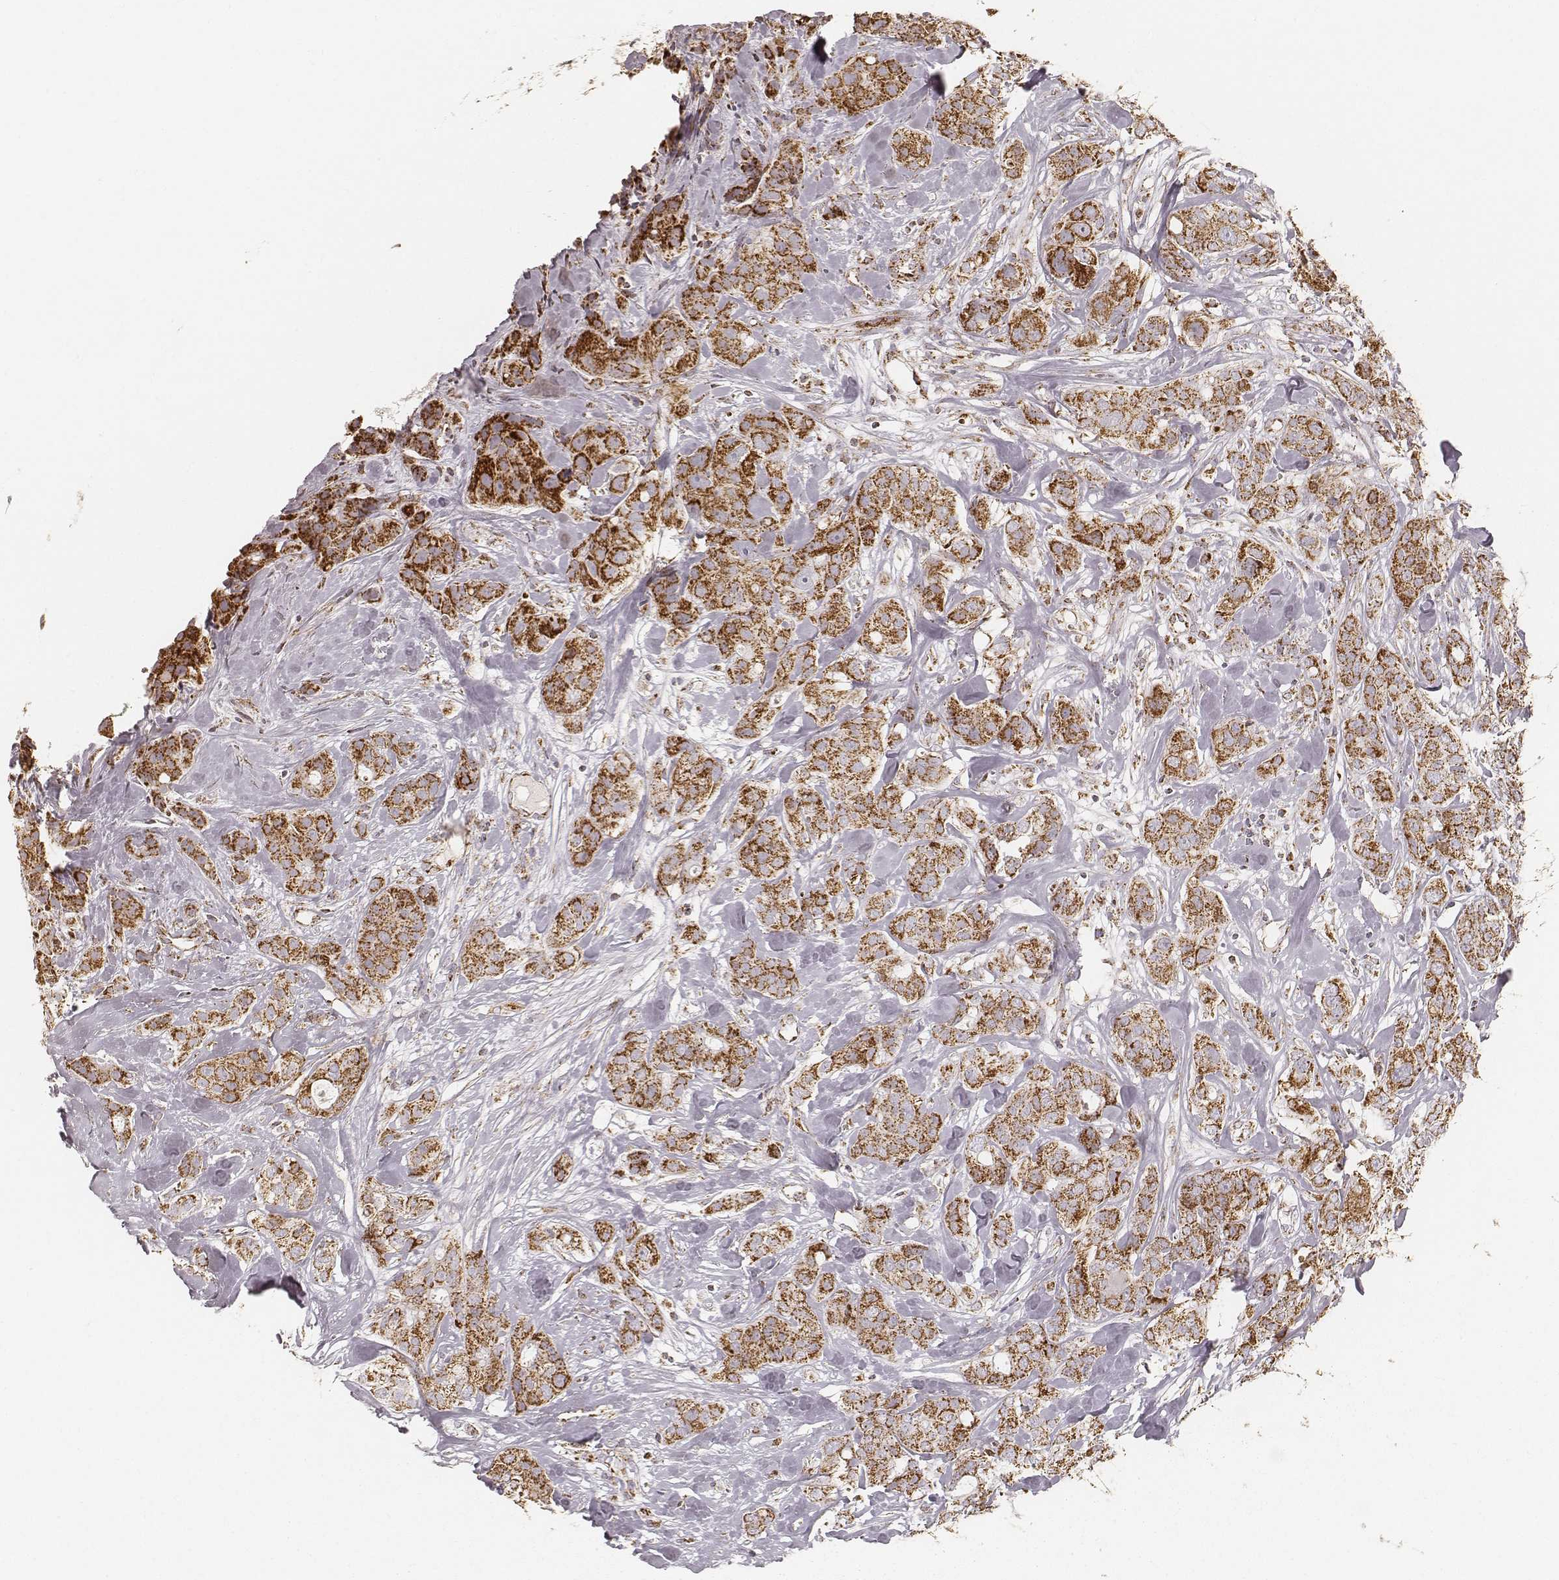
{"staining": {"intensity": "strong", "quantity": ">75%", "location": "cytoplasmic/membranous"}, "tissue": "breast cancer", "cell_type": "Tumor cells", "image_type": "cancer", "snomed": [{"axis": "morphology", "description": "Duct carcinoma"}, {"axis": "topography", "description": "Breast"}], "caption": "Breast invasive ductal carcinoma was stained to show a protein in brown. There is high levels of strong cytoplasmic/membranous expression in about >75% of tumor cells.", "gene": "CS", "patient": {"sex": "female", "age": 43}}